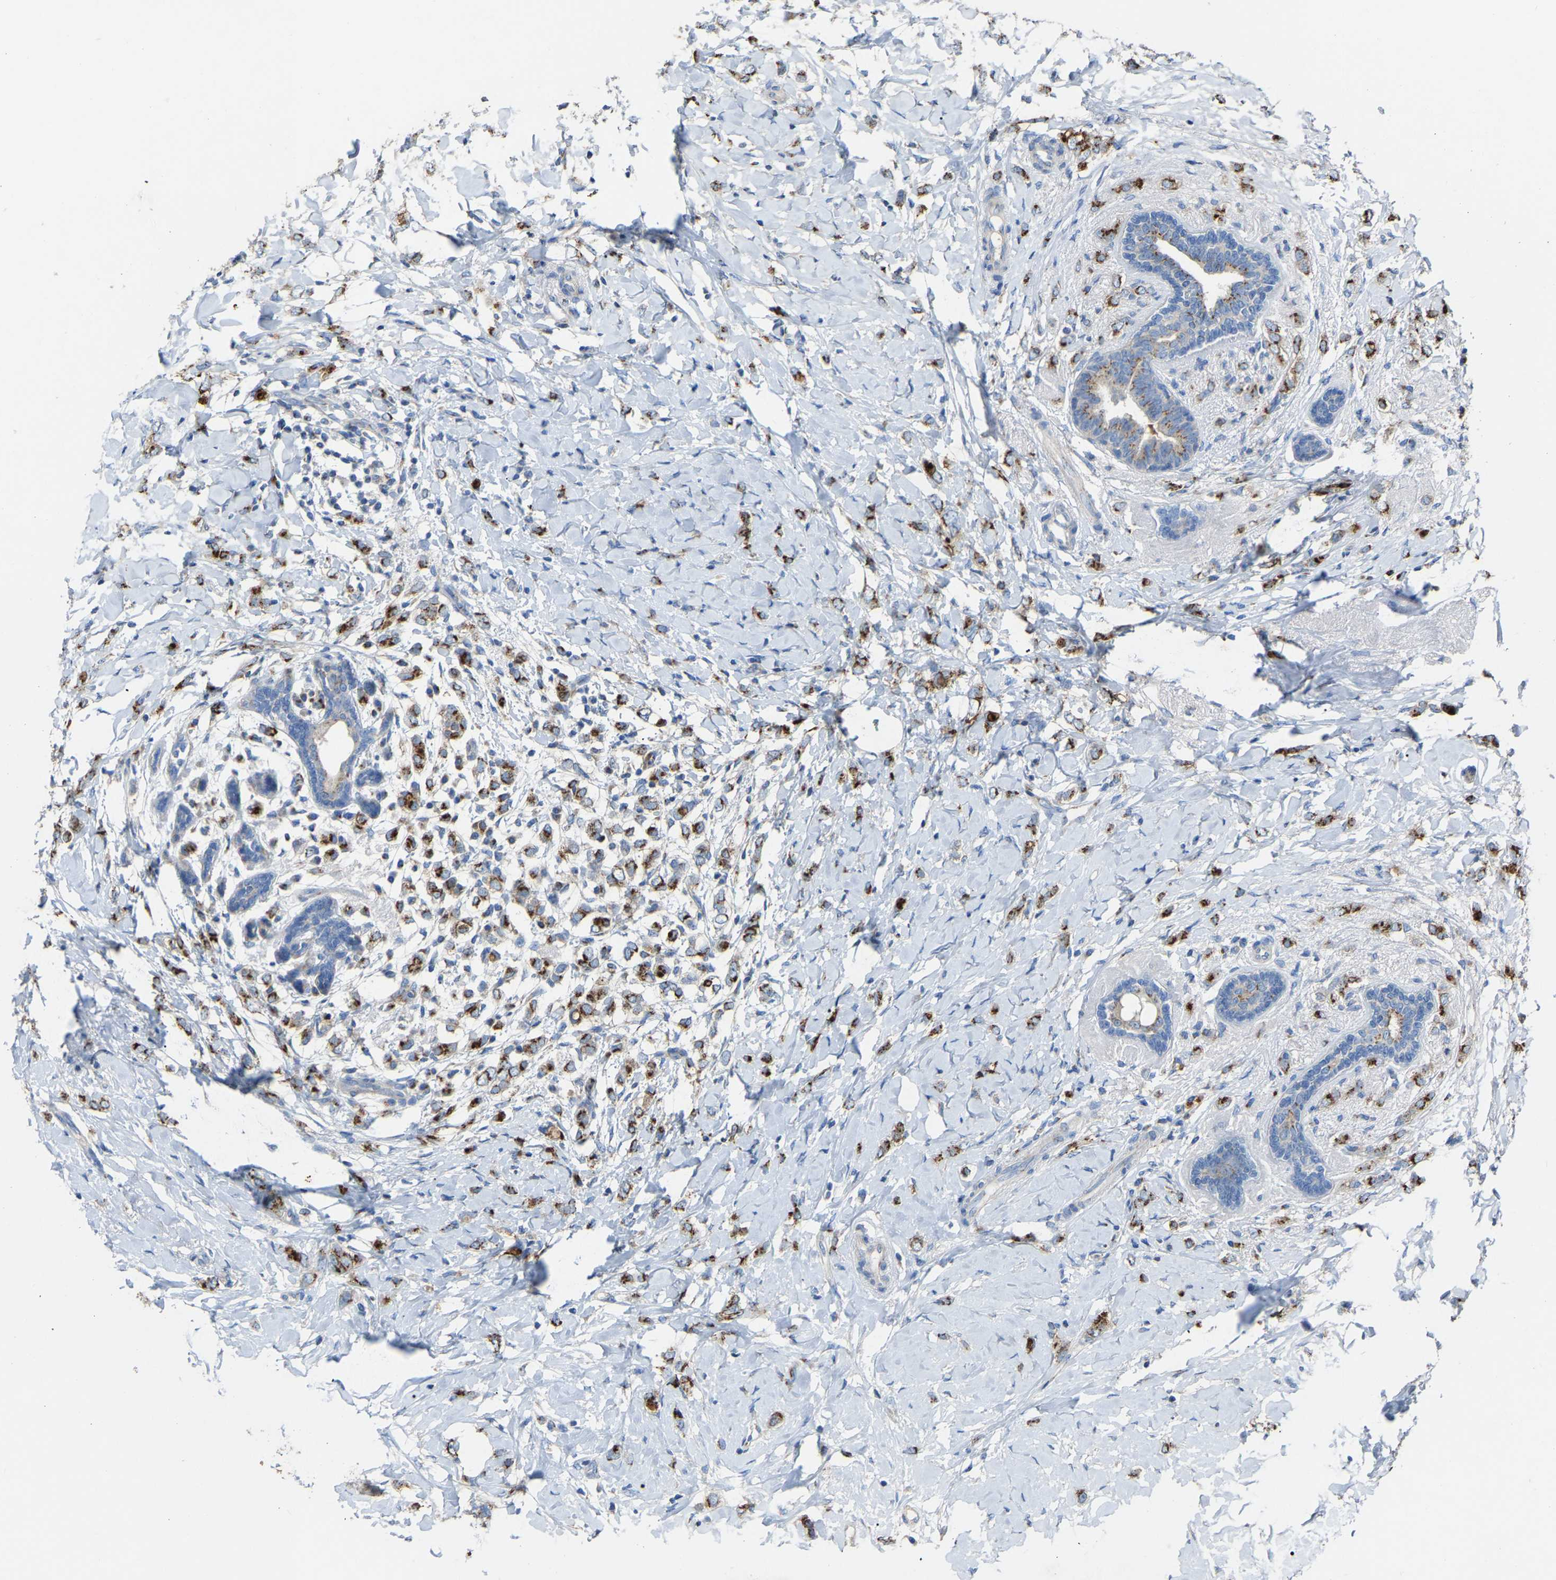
{"staining": {"intensity": "strong", "quantity": ">75%", "location": "cytoplasmic/membranous"}, "tissue": "breast cancer", "cell_type": "Tumor cells", "image_type": "cancer", "snomed": [{"axis": "morphology", "description": "Normal tissue, NOS"}, {"axis": "morphology", "description": "Lobular carcinoma"}, {"axis": "topography", "description": "Breast"}], "caption": "Strong cytoplasmic/membranous protein staining is present in approximately >75% of tumor cells in lobular carcinoma (breast).", "gene": "CANT1", "patient": {"sex": "female", "age": 47}}